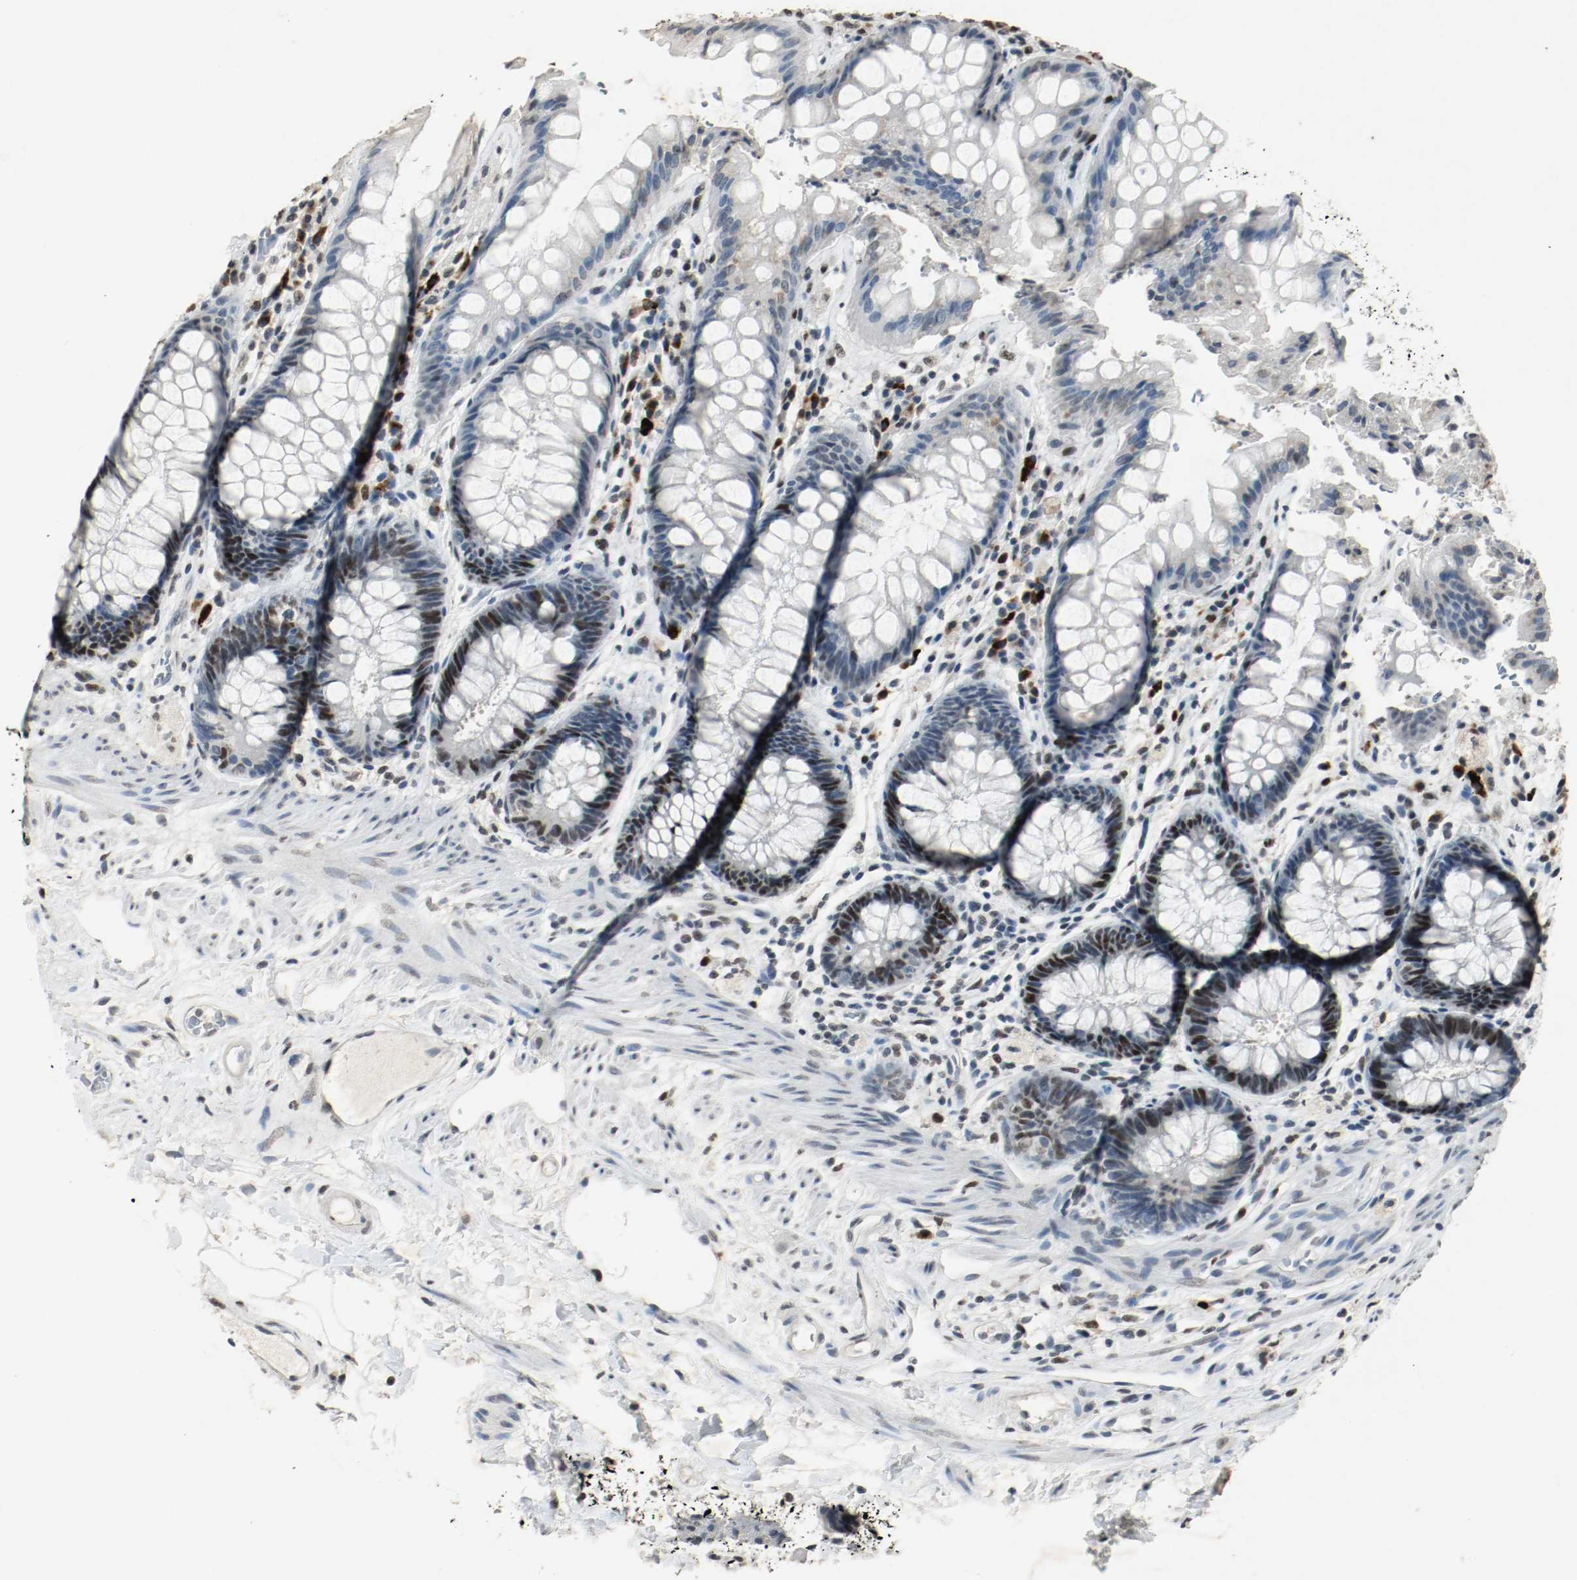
{"staining": {"intensity": "moderate", "quantity": "25%-75%", "location": "nuclear"}, "tissue": "rectum", "cell_type": "Glandular cells", "image_type": "normal", "snomed": [{"axis": "morphology", "description": "Normal tissue, NOS"}, {"axis": "topography", "description": "Rectum"}], "caption": "Rectum stained with immunohistochemistry (IHC) demonstrates moderate nuclear expression in approximately 25%-75% of glandular cells.", "gene": "DNMT1", "patient": {"sex": "female", "age": 46}}